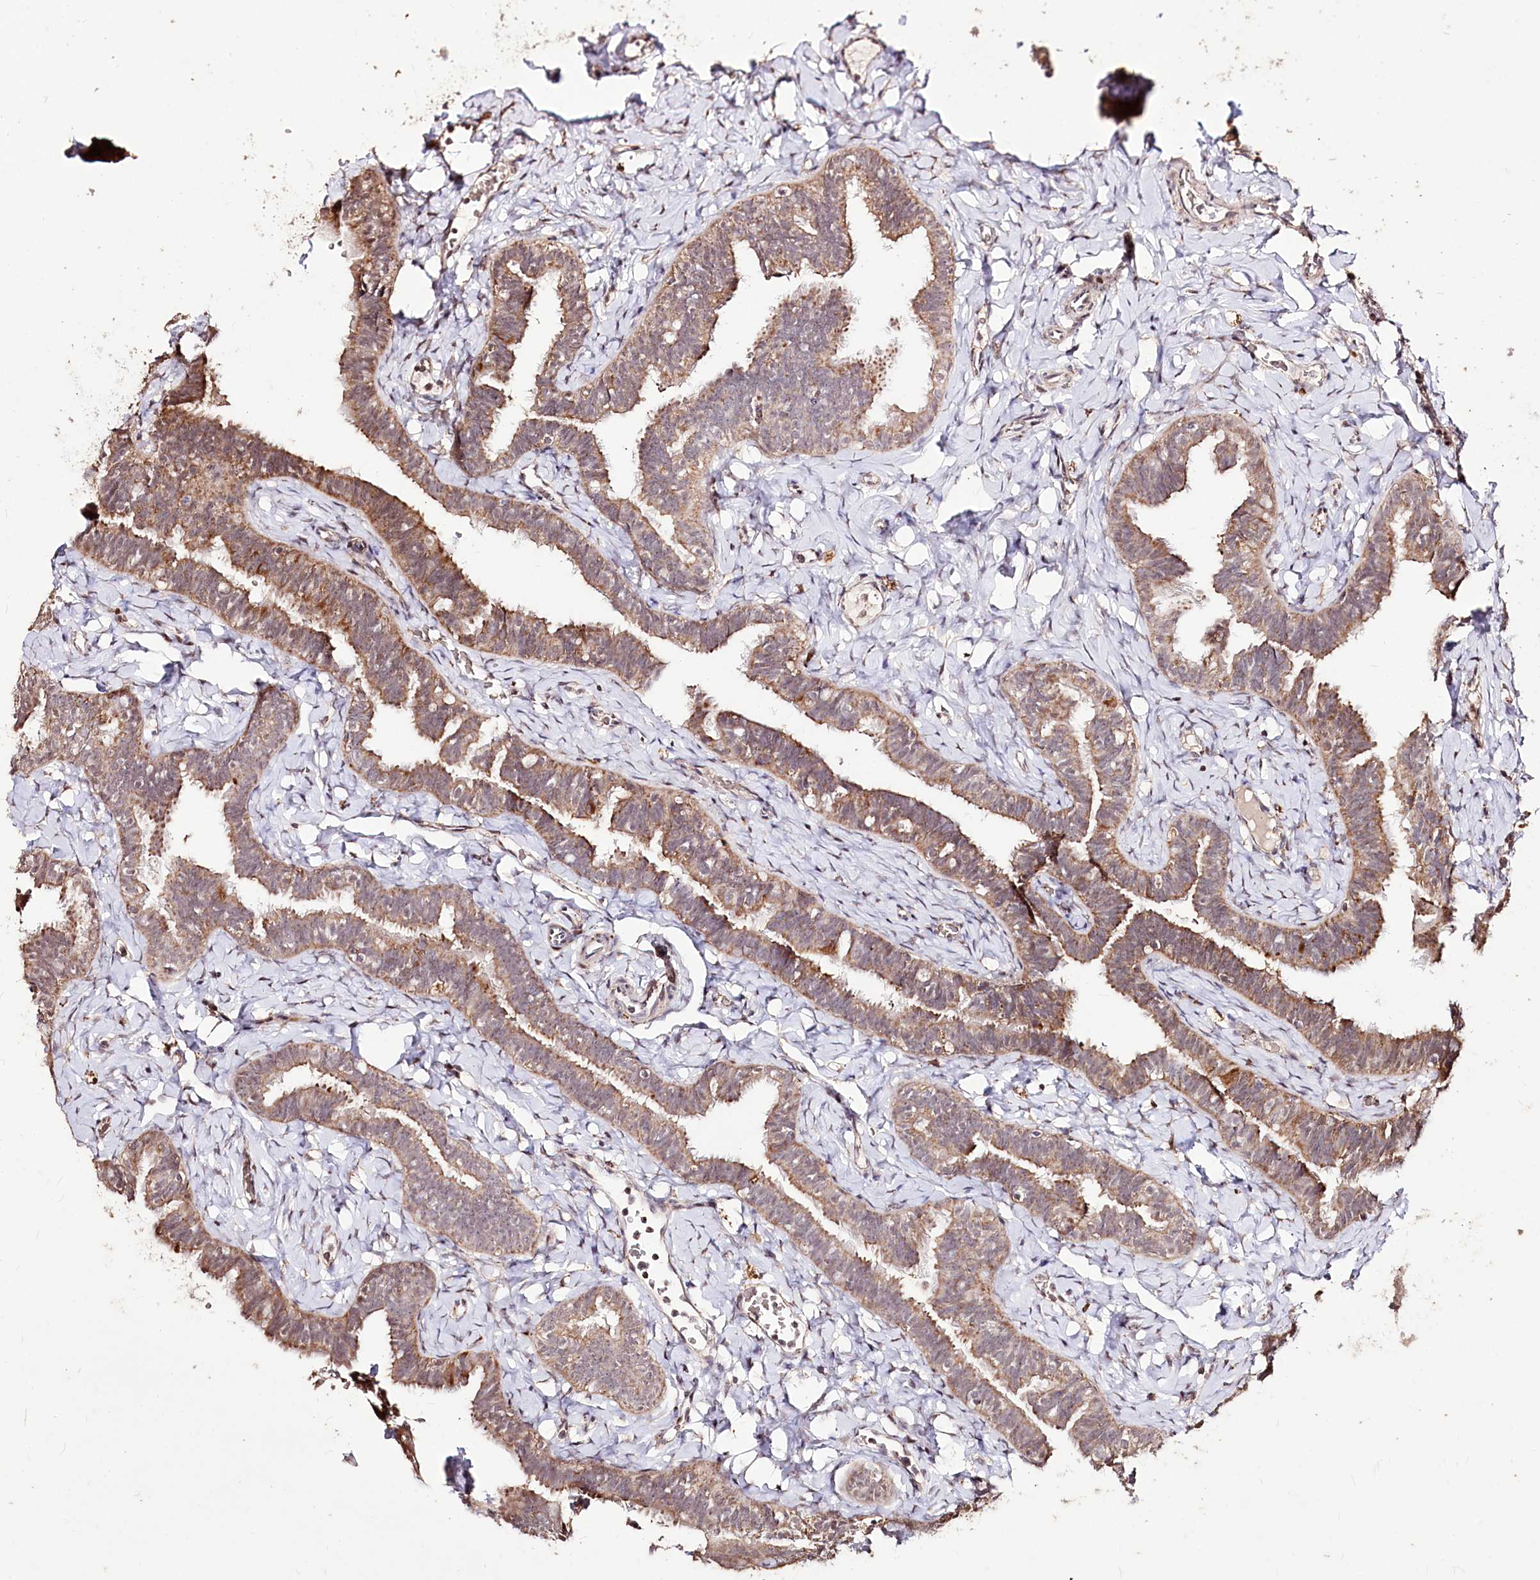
{"staining": {"intensity": "moderate", "quantity": ">75%", "location": "cytoplasmic/membranous"}, "tissue": "fallopian tube", "cell_type": "Glandular cells", "image_type": "normal", "snomed": [{"axis": "morphology", "description": "Normal tissue, NOS"}, {"axis": "topography", "description": "Fallopian tube"}], "caption": "Fallopian tube stained with DAB (3,3'-diaminobenzidine) IHC demonstrates medium levels of moderate cytoplasmic/membranous expression in about >75% of glandular cells. (brown staining indicates protein expression, while blue staining denotes nuclei).", "gene": "CARD19", "patient": {"sex": "female", "age": 65}}